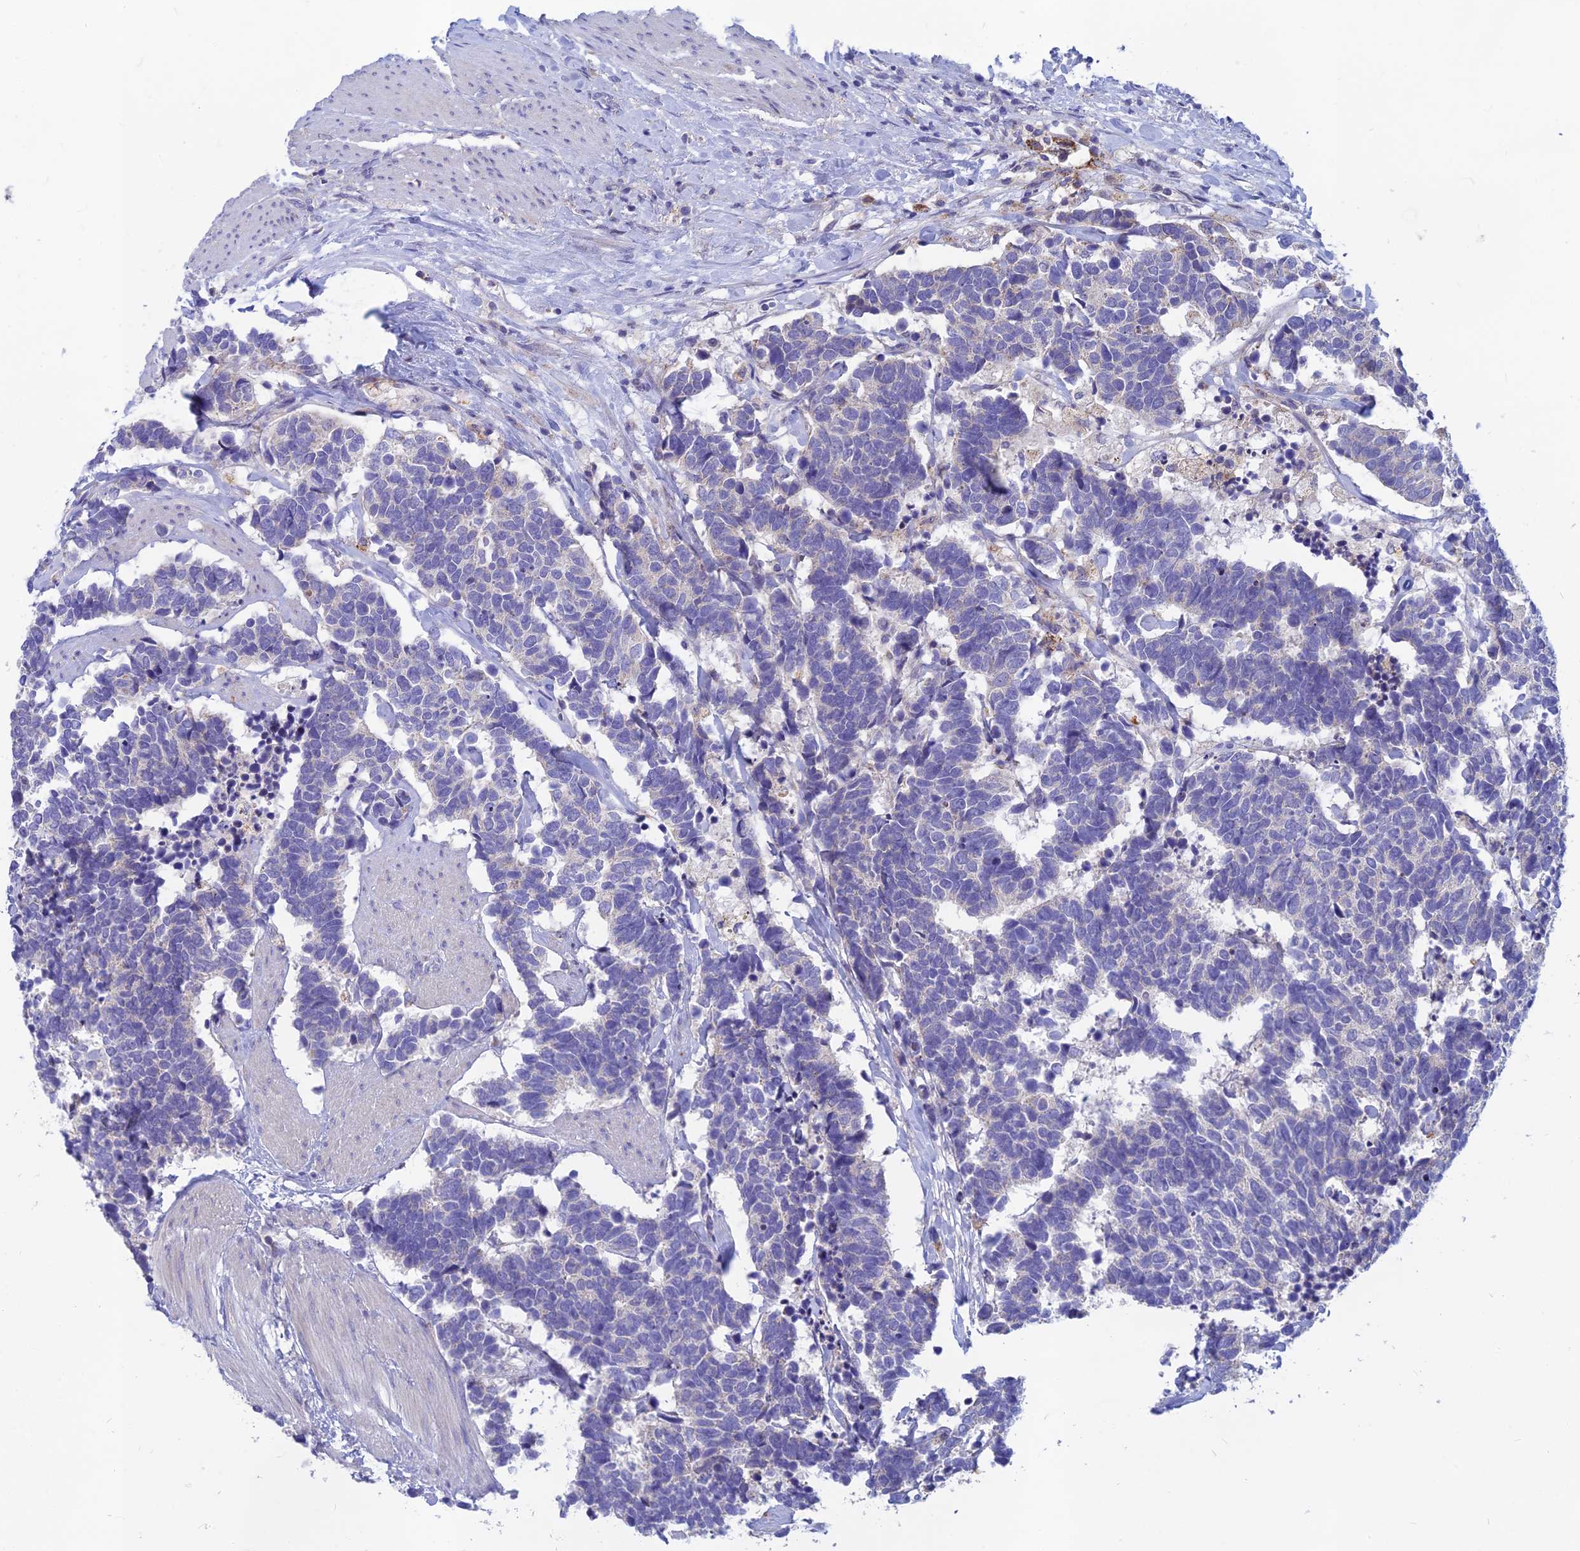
{"staining": {"intensity": "negative", "quantity": "none", "location": "none"}, "tissue": "carcinoid", "cell_type": "Tumor cells", "image_type": "cancer", "snomed": [{"axis": "morphology", "description": "Carcinoma, NOS"}, {"axis": "morphology", "description": "Carcinoid, malignant, NOS"}, {"axis": "topography", "description": "Urinary bladder"}], "caption": "Histopathology image shows no protein positivity in tumor cells of malignant carcinoid tissue. Nuclei are stained in blue.", "gene": "CACNA1B", "patient": {"sex": "male", "age": 57}}